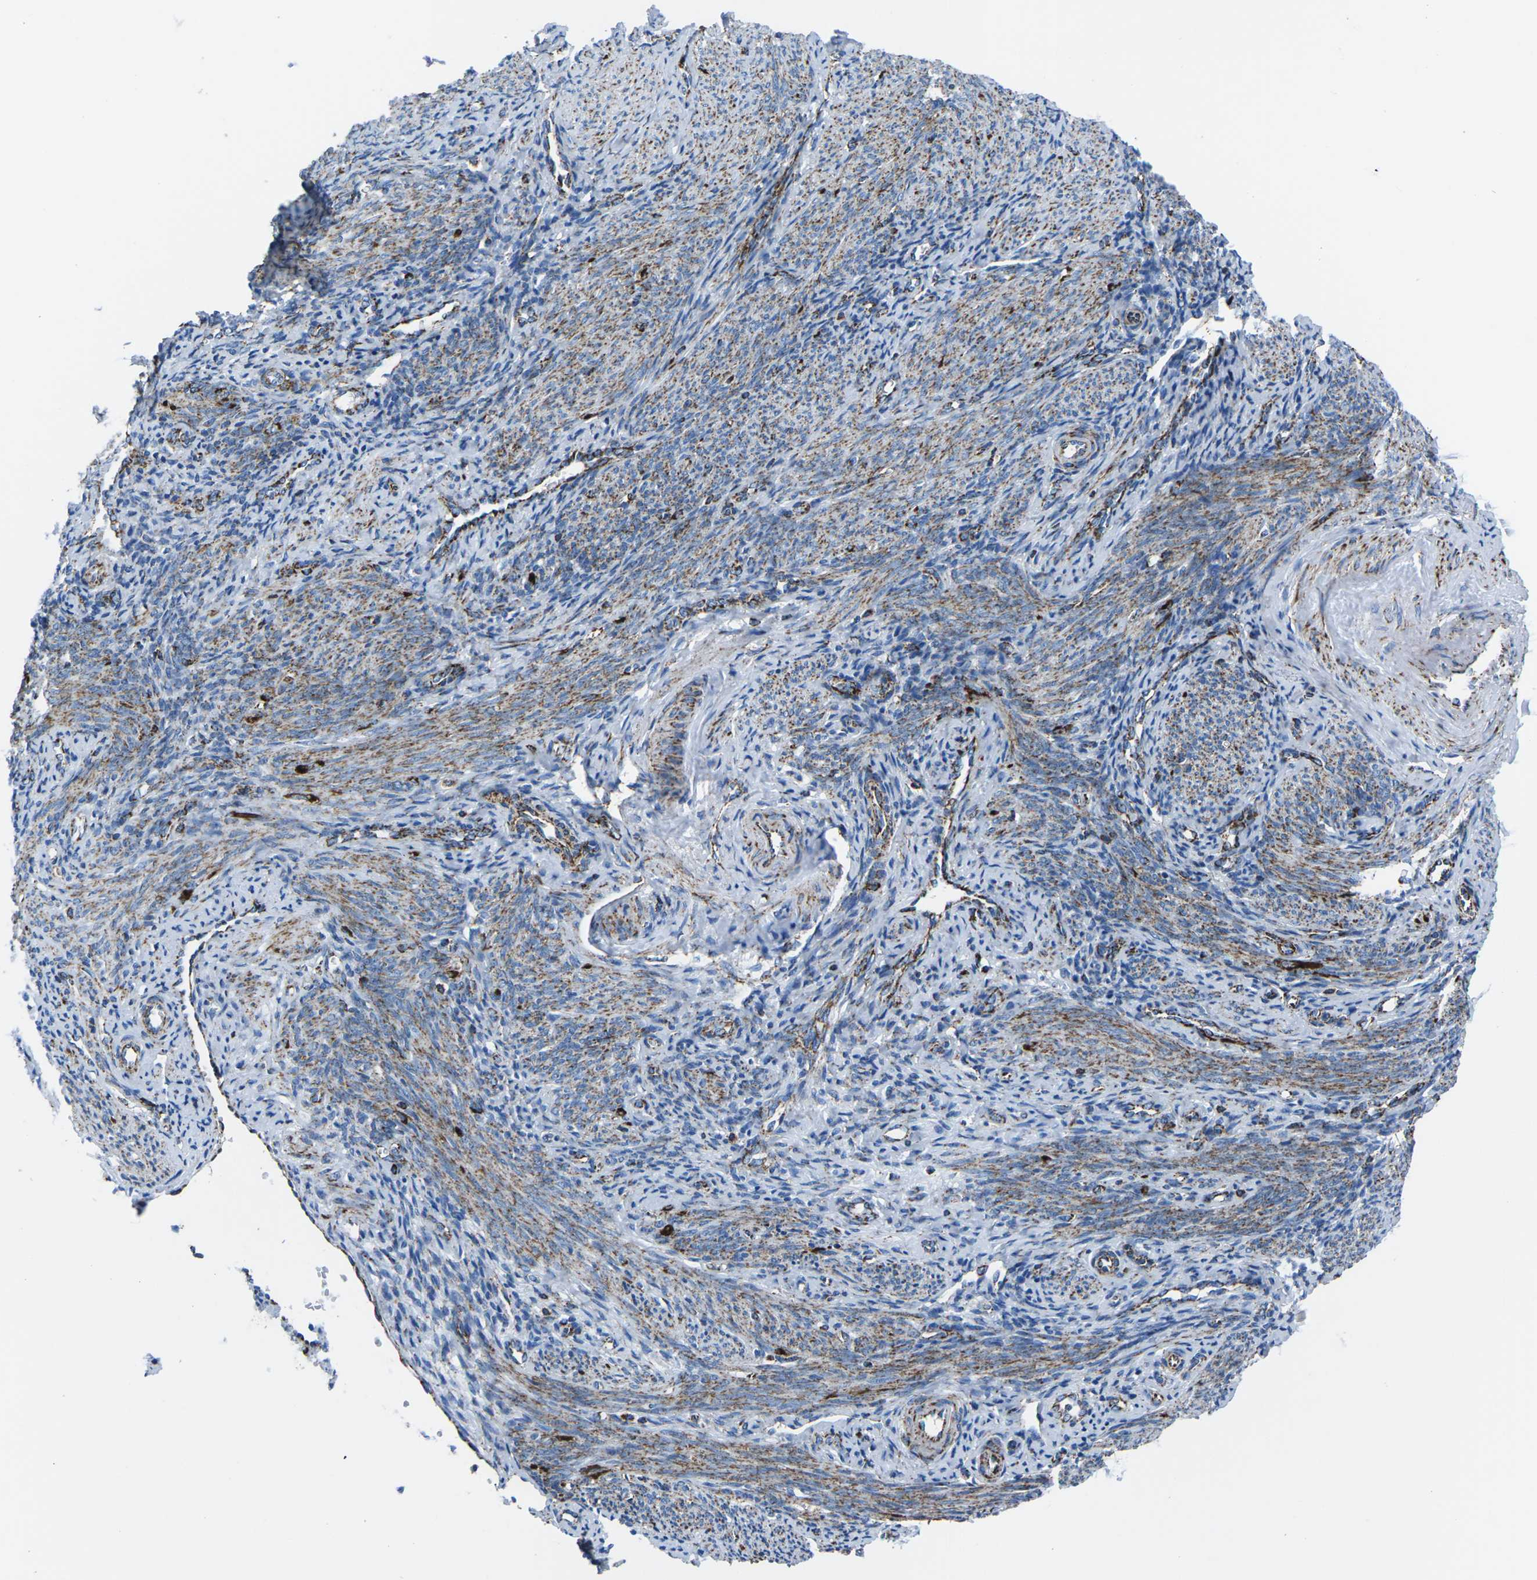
{"staining": {"intensity": "negative", "quantity": "none", "location": "none"}, "tissue": "endometrium", "cell_type": "Cells in endometrial stroma", "image_type": "normal", "snomed": [{"axis": "morphology", "description": "Normal tissue, NOS"}, {"axis": "topography", "description": "Endometrium"}], "caption": "There is no significant expression in cells in endometrial stroma of endometrium. (Immunohistochemistry, brightfield microscopy, high magnification).", "gene": "MT", "patient": {"sex": "female", "age": 50}}